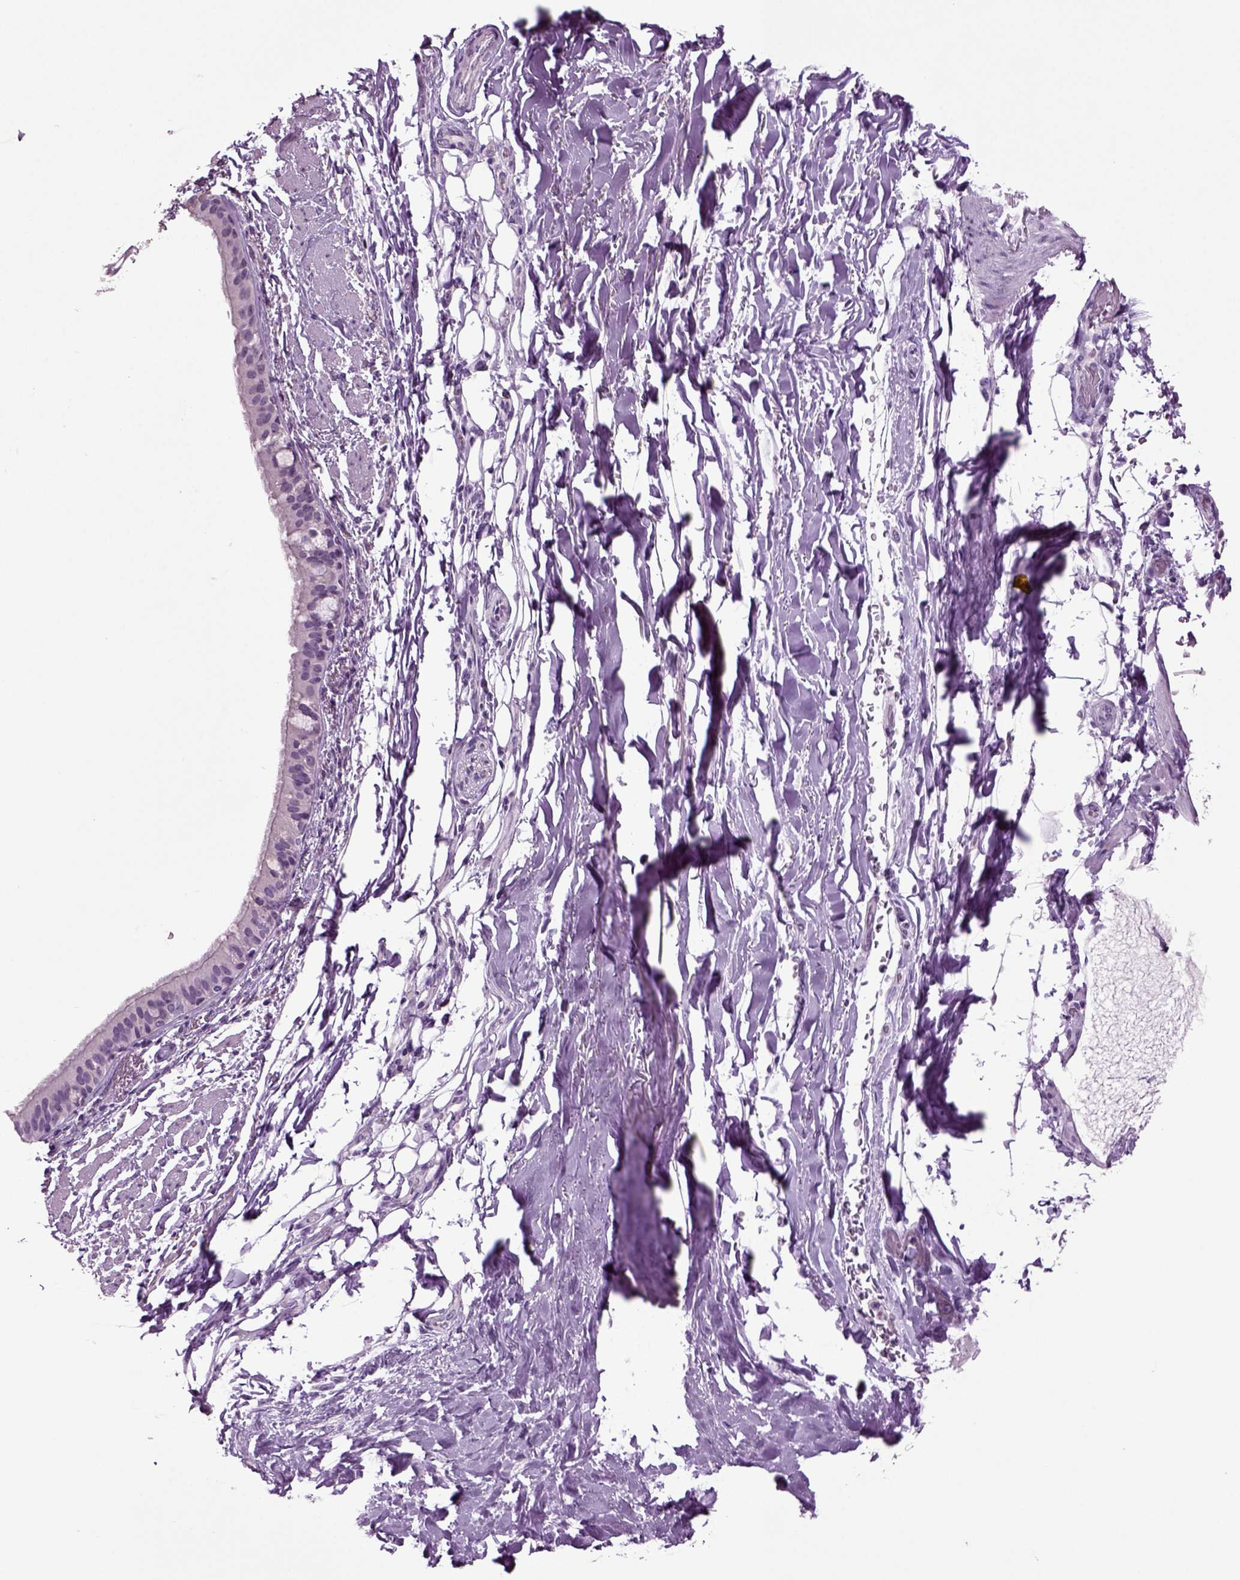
{"staining": {"intensity": "negative", "quantity": "none", "location": "none"}, "tissue": "bronchus", "cell_type": "Respiratory epithelial cells", "image_type": "normal", "snomed": [{"axis": "morphology", "description": "Normal tissue, NOS"}, {"axis": "morphology", "description": "Squamous cell carcinoma, NOS"}, {"axis": "topography", "description": "Bronchus"}, {"axis": "topography", "description": "Lung"}], "caption": "Respiratory epithelial cells are negative for brown protein staining in benign bronchus. The staining is performed using DAB brown chromogen with nuclei counter-stained in using hematoxylin.", "gene": "SLC17A6", "patient": {"sex": "male", "age": 69}}